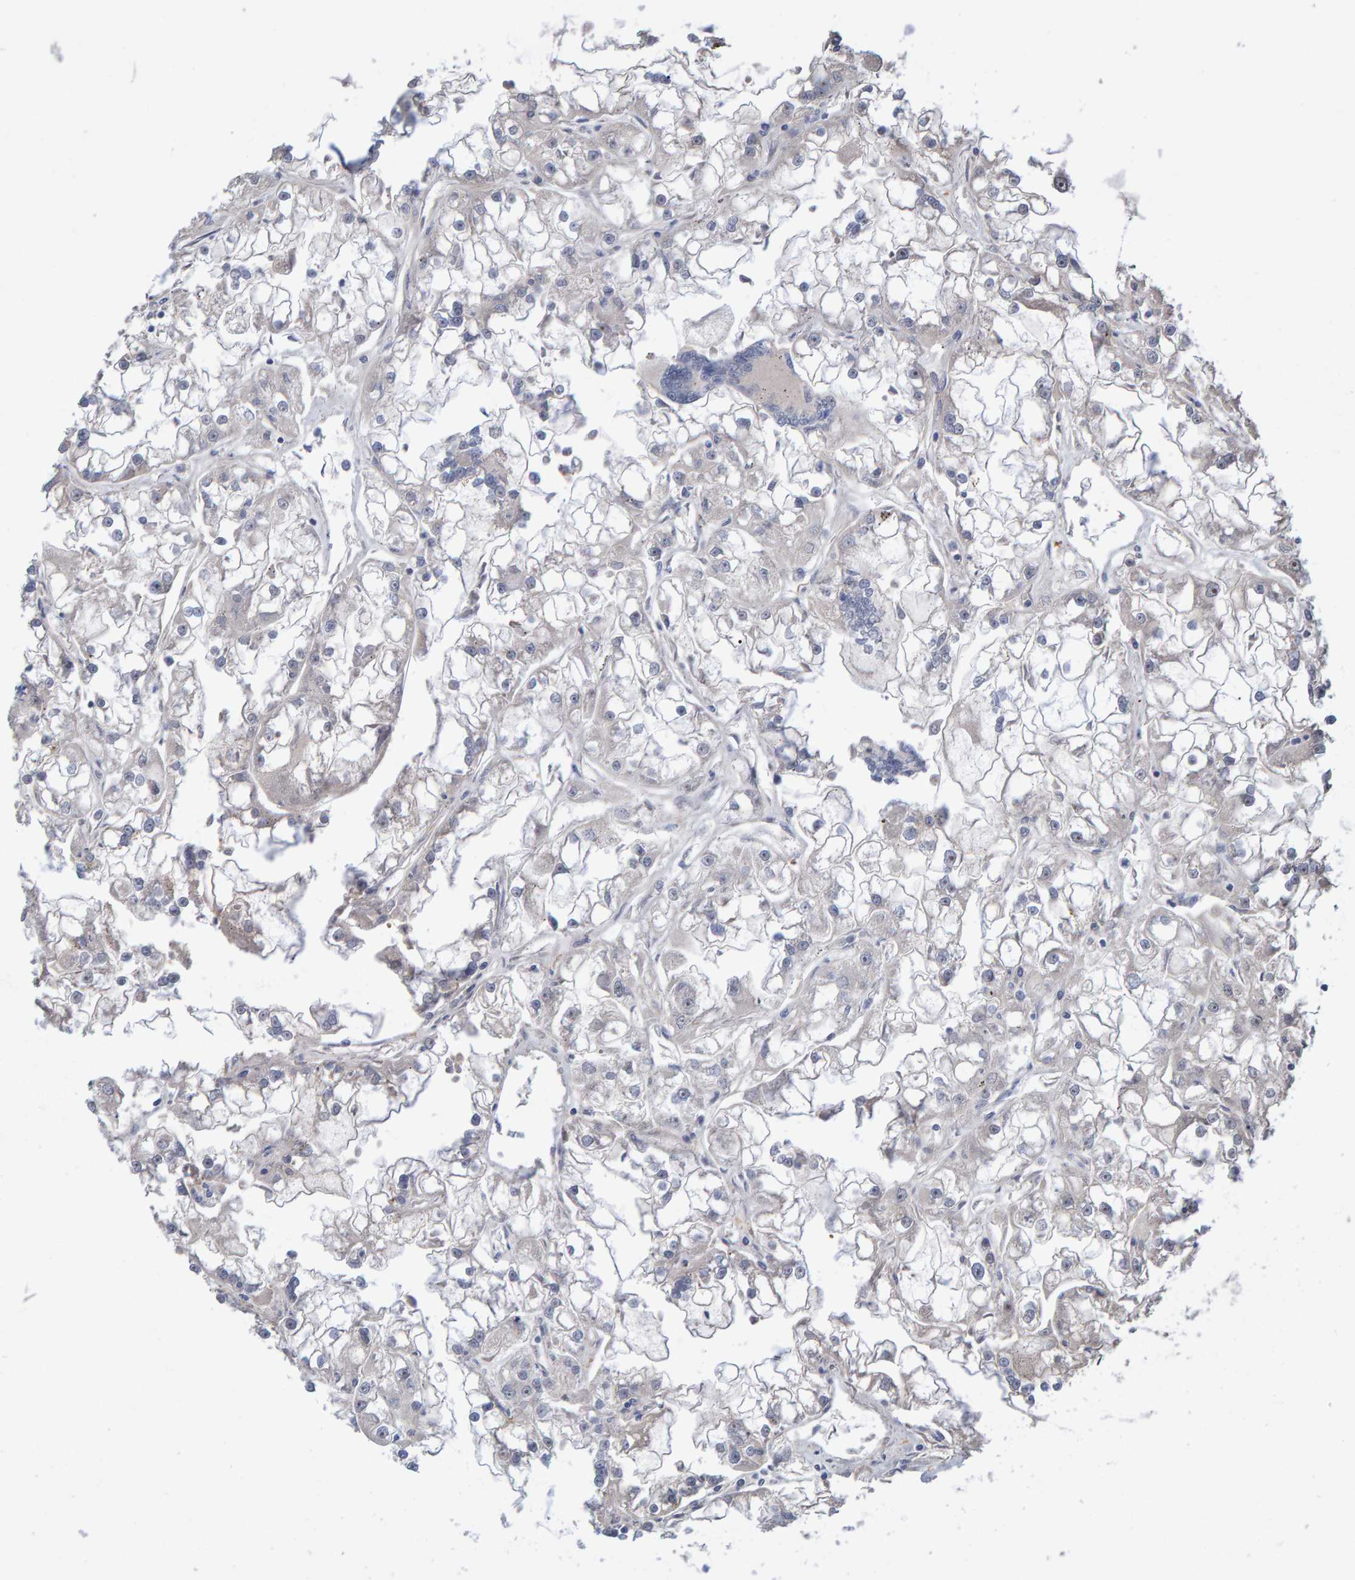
{"staining": {"intensity": "negative", "quantity": "none", "location": "none"}, "tissue": "renal cancer", "cell_type": "Tumor cells", "image_type": "cancer", "snomed": [{"axis": "morphology", "description": "Adenocarcinoma, NOS"}, {"axis": "topography", "description": "Kidney"}], "caption": "This micrograph is of renal adenocarcinoma stained with immunohistochemistry (IHC) to label a protein in brown with the nuclei are counter-stained blue. There is no positivity in tumor cells.", "gene": "MFSD6L", "patient": {"sex": "female", "age": 52}}